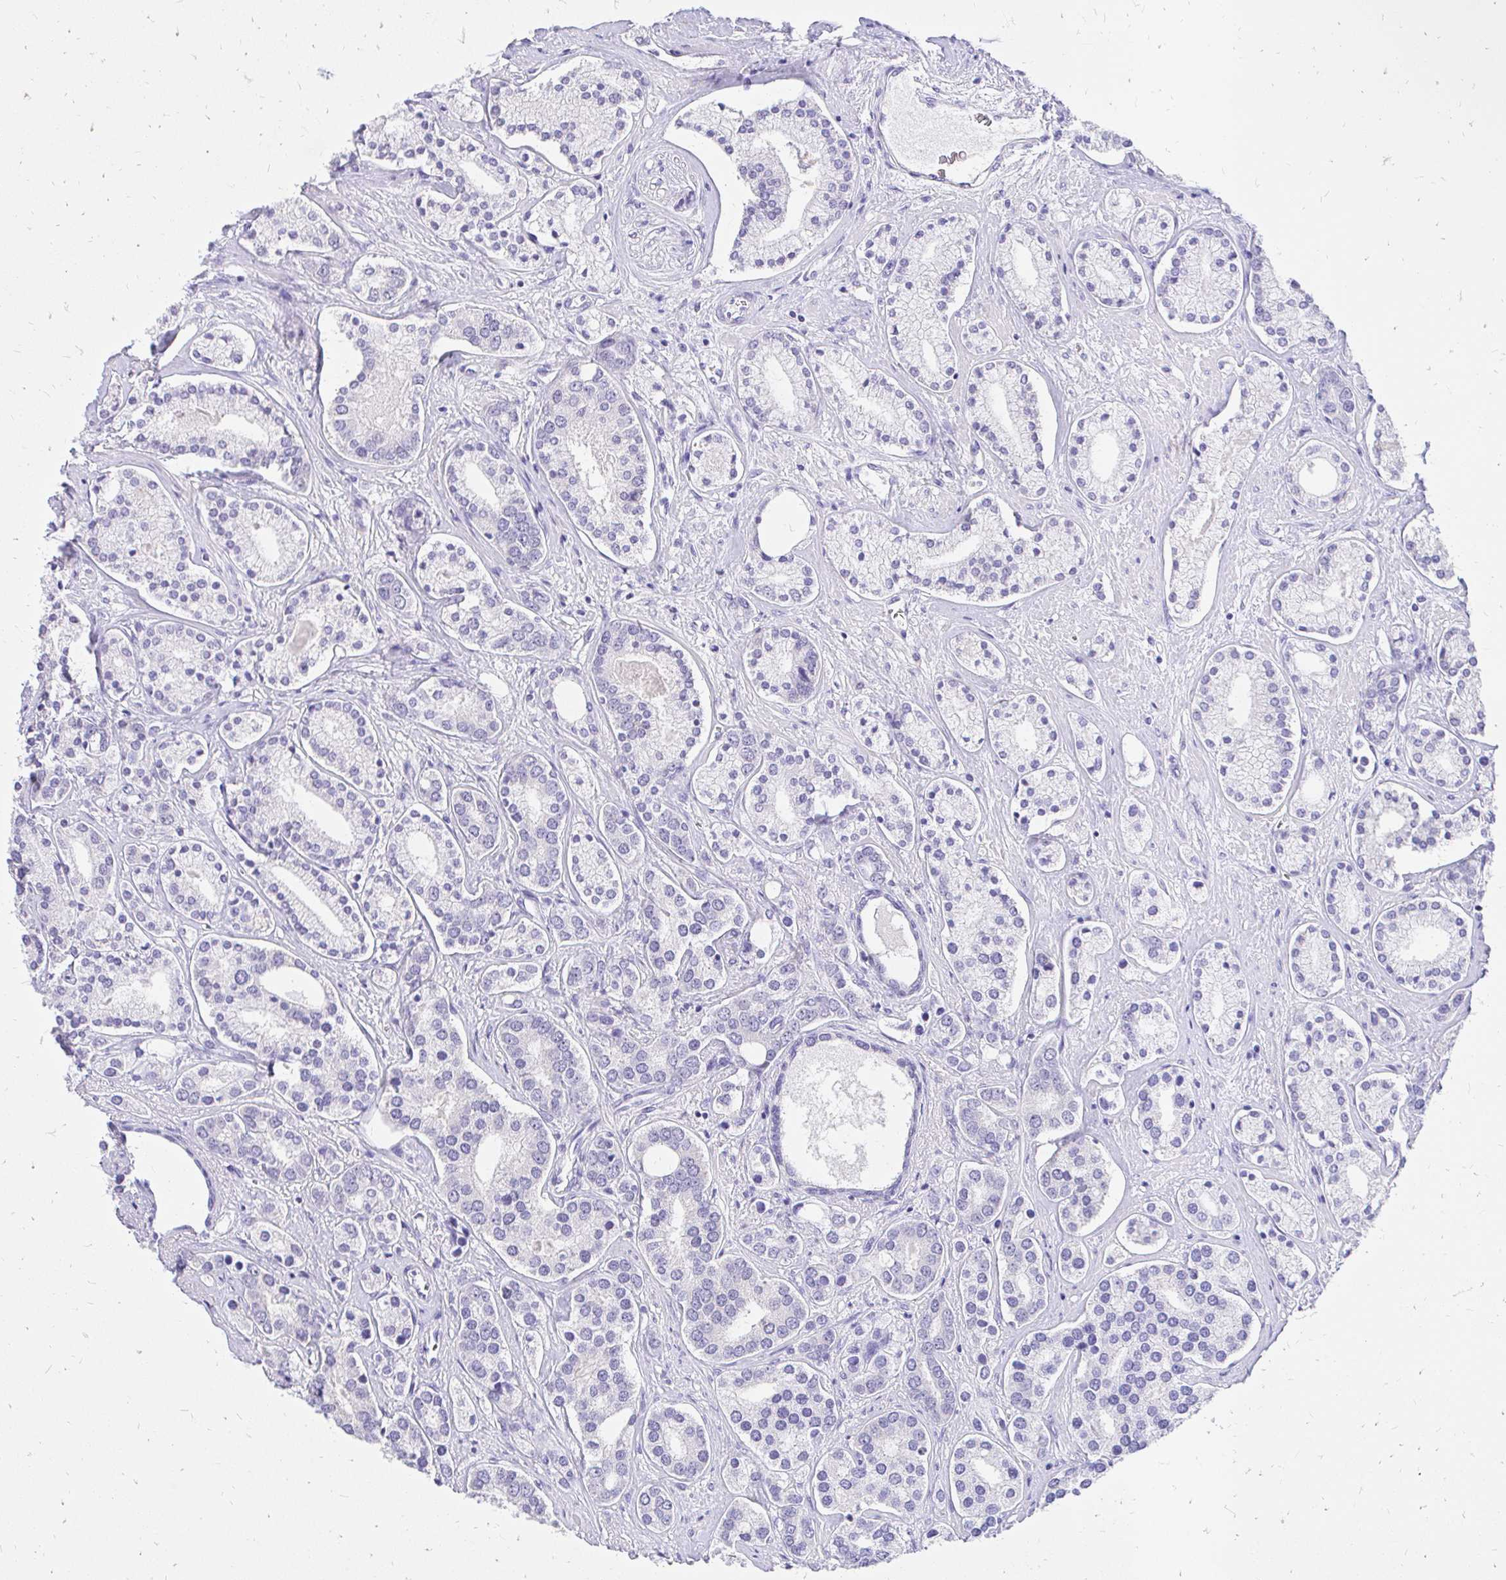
{"staining": {"intensity": "negative", "quantity": "none", "location": "none"}, "tissue": "prostate cancer", "cell_type": "Tumor cells", "image_type": "cancer", "snomed": [{"axis": "morphology", "description": "Adenocarcinoma, High grade"}, {"axis": "topography", "description": "Prostate"}], "caption": "DAB immunohistochemical staining of human prostate cancer (adenocarcinoma (high-grade)) shows no significant expression in tumor cells. Brightfield microscopy of immunohistochemistry stained with DAB (brown) and hematoxylin (blue), captured at high magnification.", "gene": "FATE1", "patient": {"sex": "male", "age": 58}}